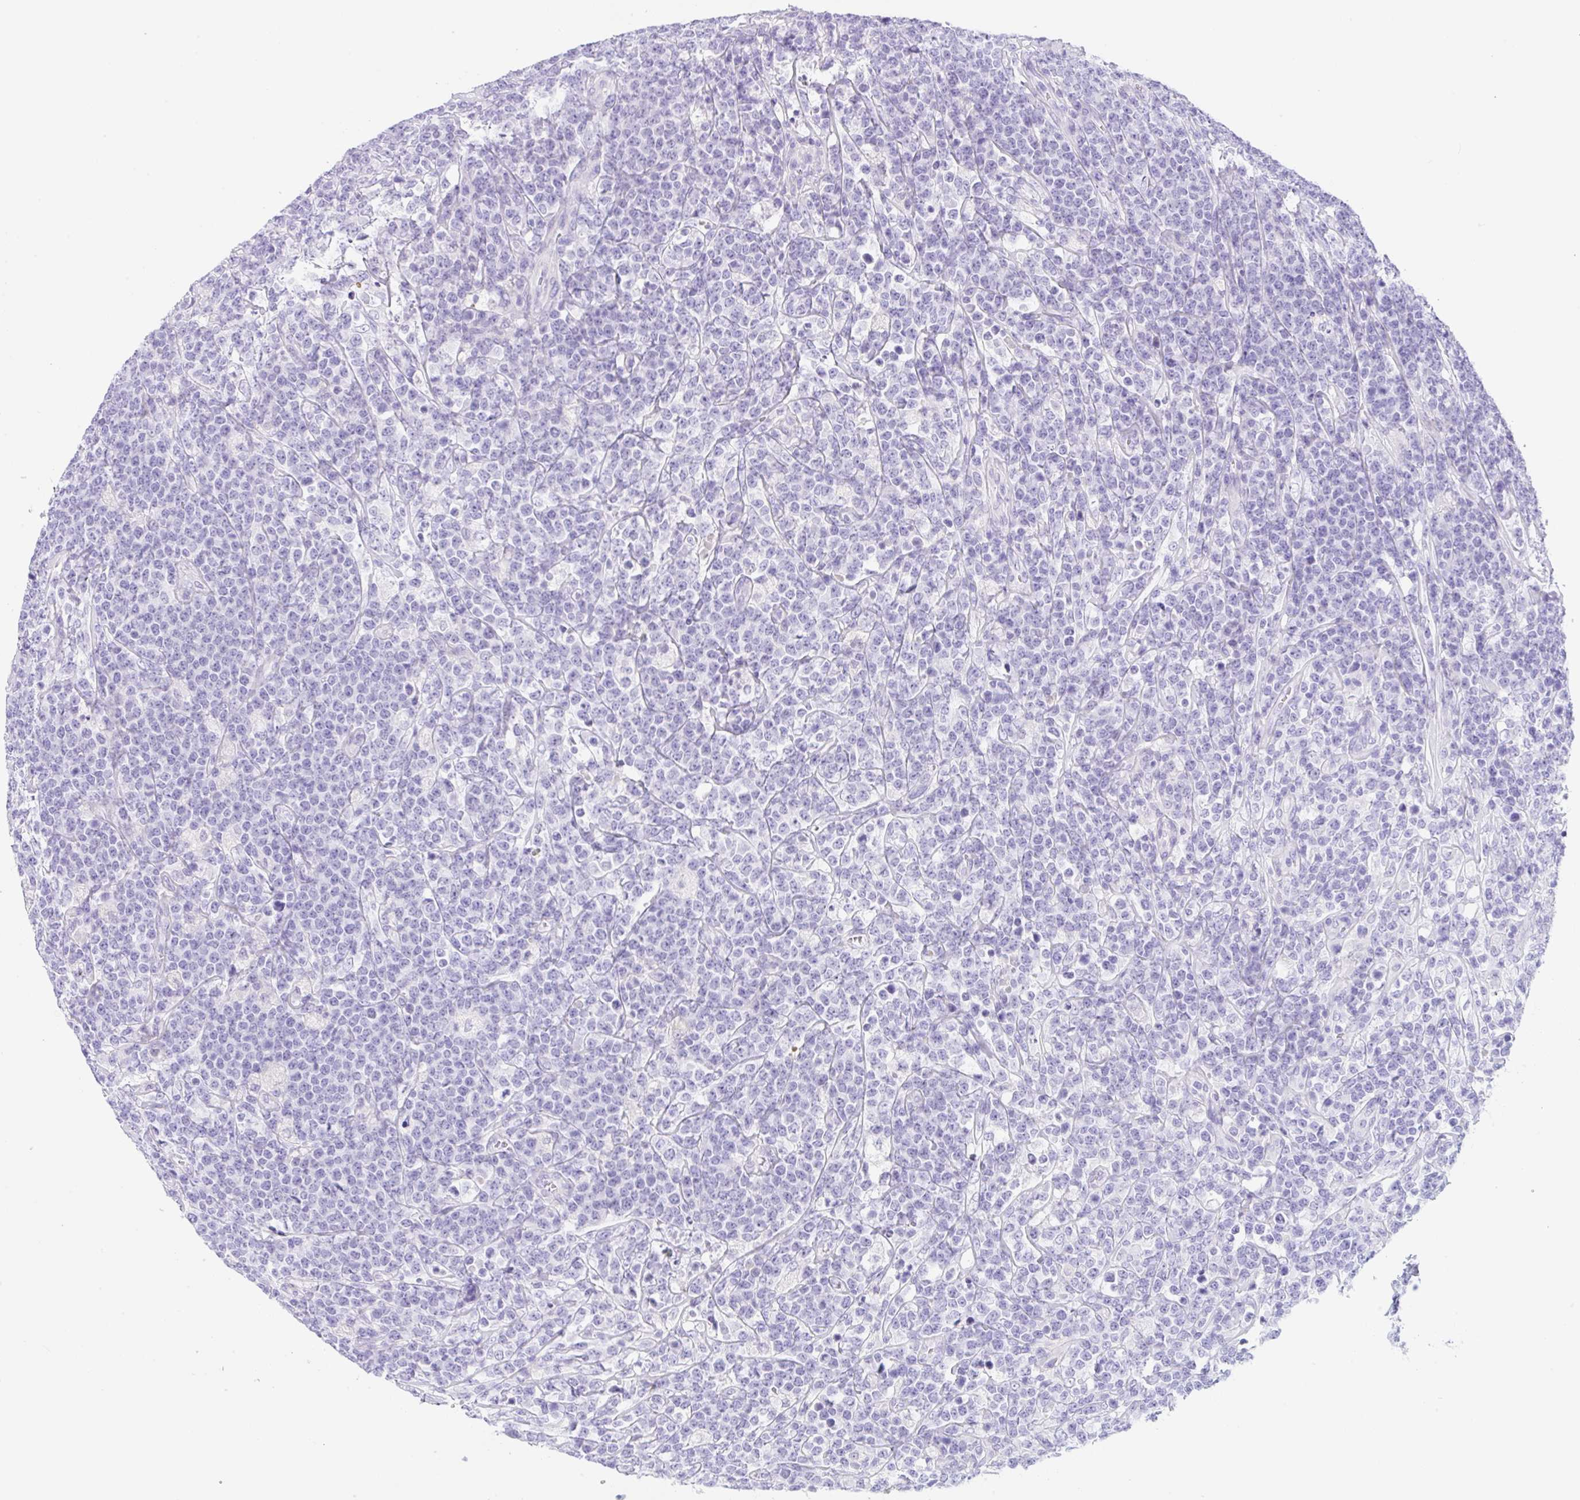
{"staining": {"intensity": "negative", "quantity": "none", "location": "none"}, "tissue": "lymphoma", "cell_type": "Tumor cells", "image_type": "cancer", "snomed": [{"axis": "morphology", "description": "Malignant lymphoma, non-Hodgkin's type, High grade"}, {"axis": "topography", "description": "Small intestine"}], "caption": "High power microscopy histopathology image of an immunohistochemistry photomicrograph of high-grade malignant lymphoma, non-Hodgkin's type, revealing no significant positivity in tumor cells. (Immunohistochemistry, brightfield microscopy, high magnification).", "gene": "KLK8", "patient": {"sex": "male", "age": 8}}